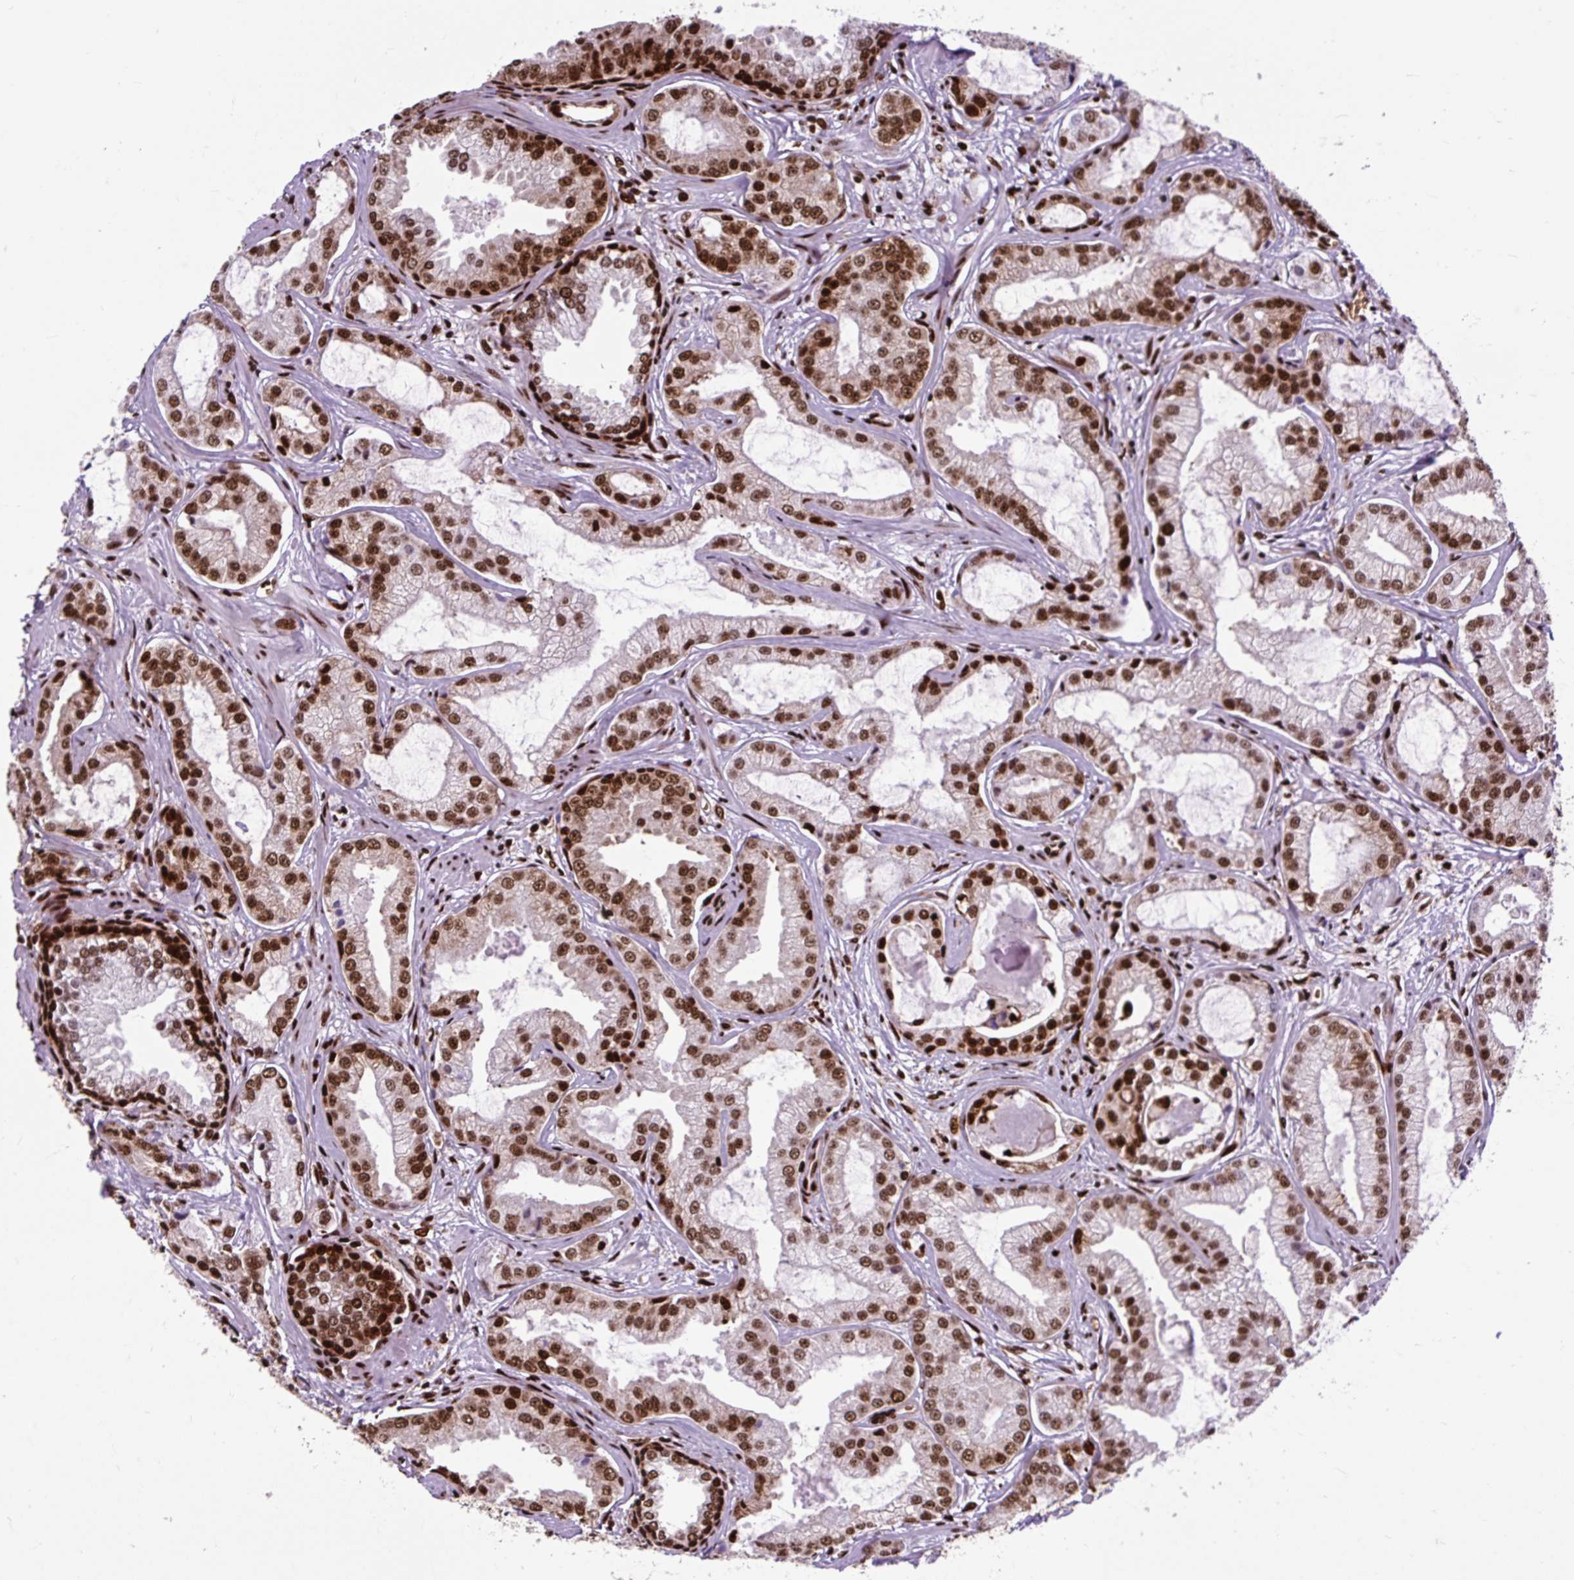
{"staining": {"intensity": "strong", "quantity": ">75%", "location": "nuclear"}, "tissue": "prostate cancer", "cell_type": "Tumor cells", "image_type": "cancer", "snomed": [{"axis": "morphology", "description": "Adenocarcinoma, Medium grade"}, {"axis": "topography", "description": "Prostate"}], "caption": "Human medium-grade adenocarcinoma (prostate) stained with a protein marker exhibits strong staining in tumor cells.", "gene": "FUS", "patient": {"sex": "male", "age": 57}}